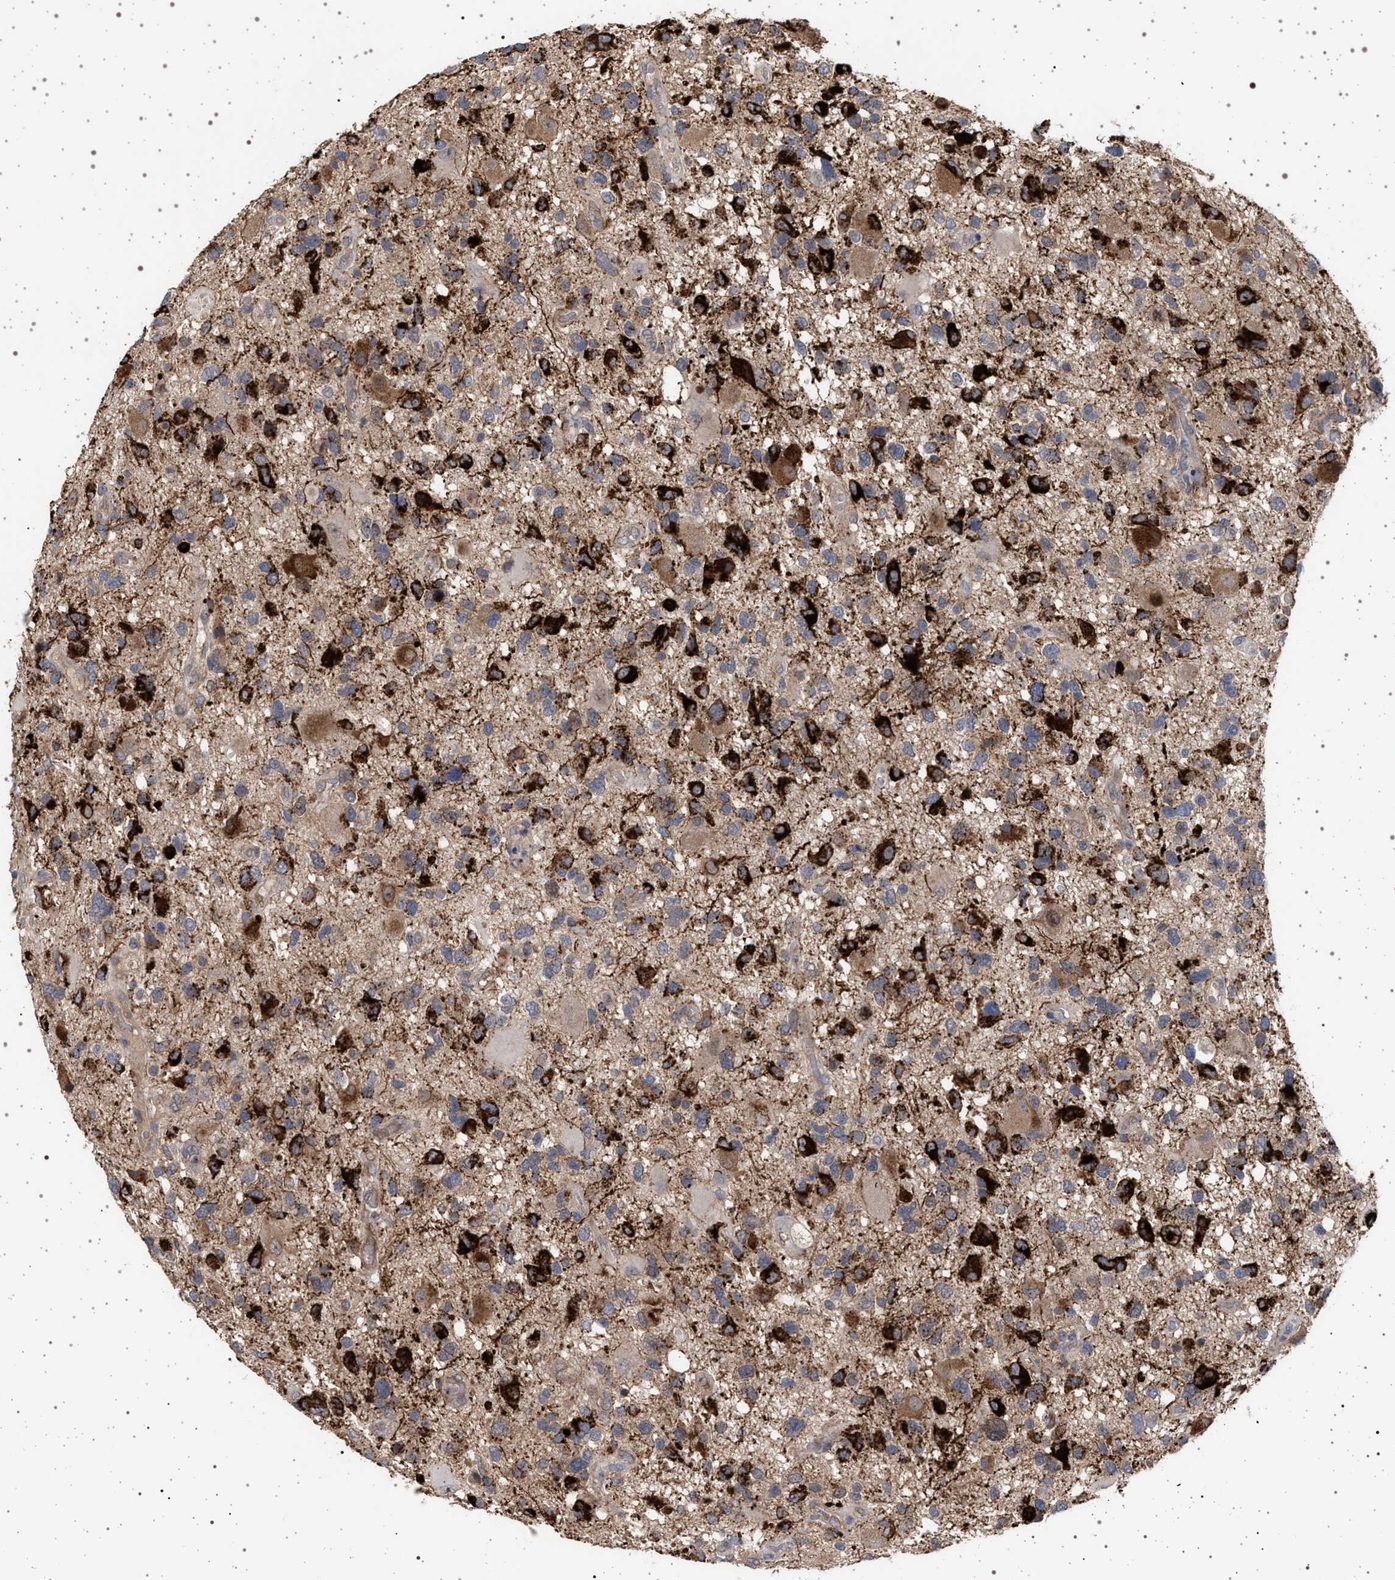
{"staining": {"intensity": "strong", "quantity": ">75%", "location": "cytoplasmic/membranous"}, "tissue": "glioma", "cell_type": "Tumor cells", "image_type": "cancer", "snomed": [{"axis": "morphology", "description": "Glioma, malignant, High grade"}, {"axis": "topography", "description": "Brain"}], "caption": "This image exhibits immunohistochemistry staining of glioma, with high strong cytoplasmic/membranous positivity in approximately >75% of tumor cells.", "gene": "RBM48", "patient": {"sex": "male", "age": 33}}